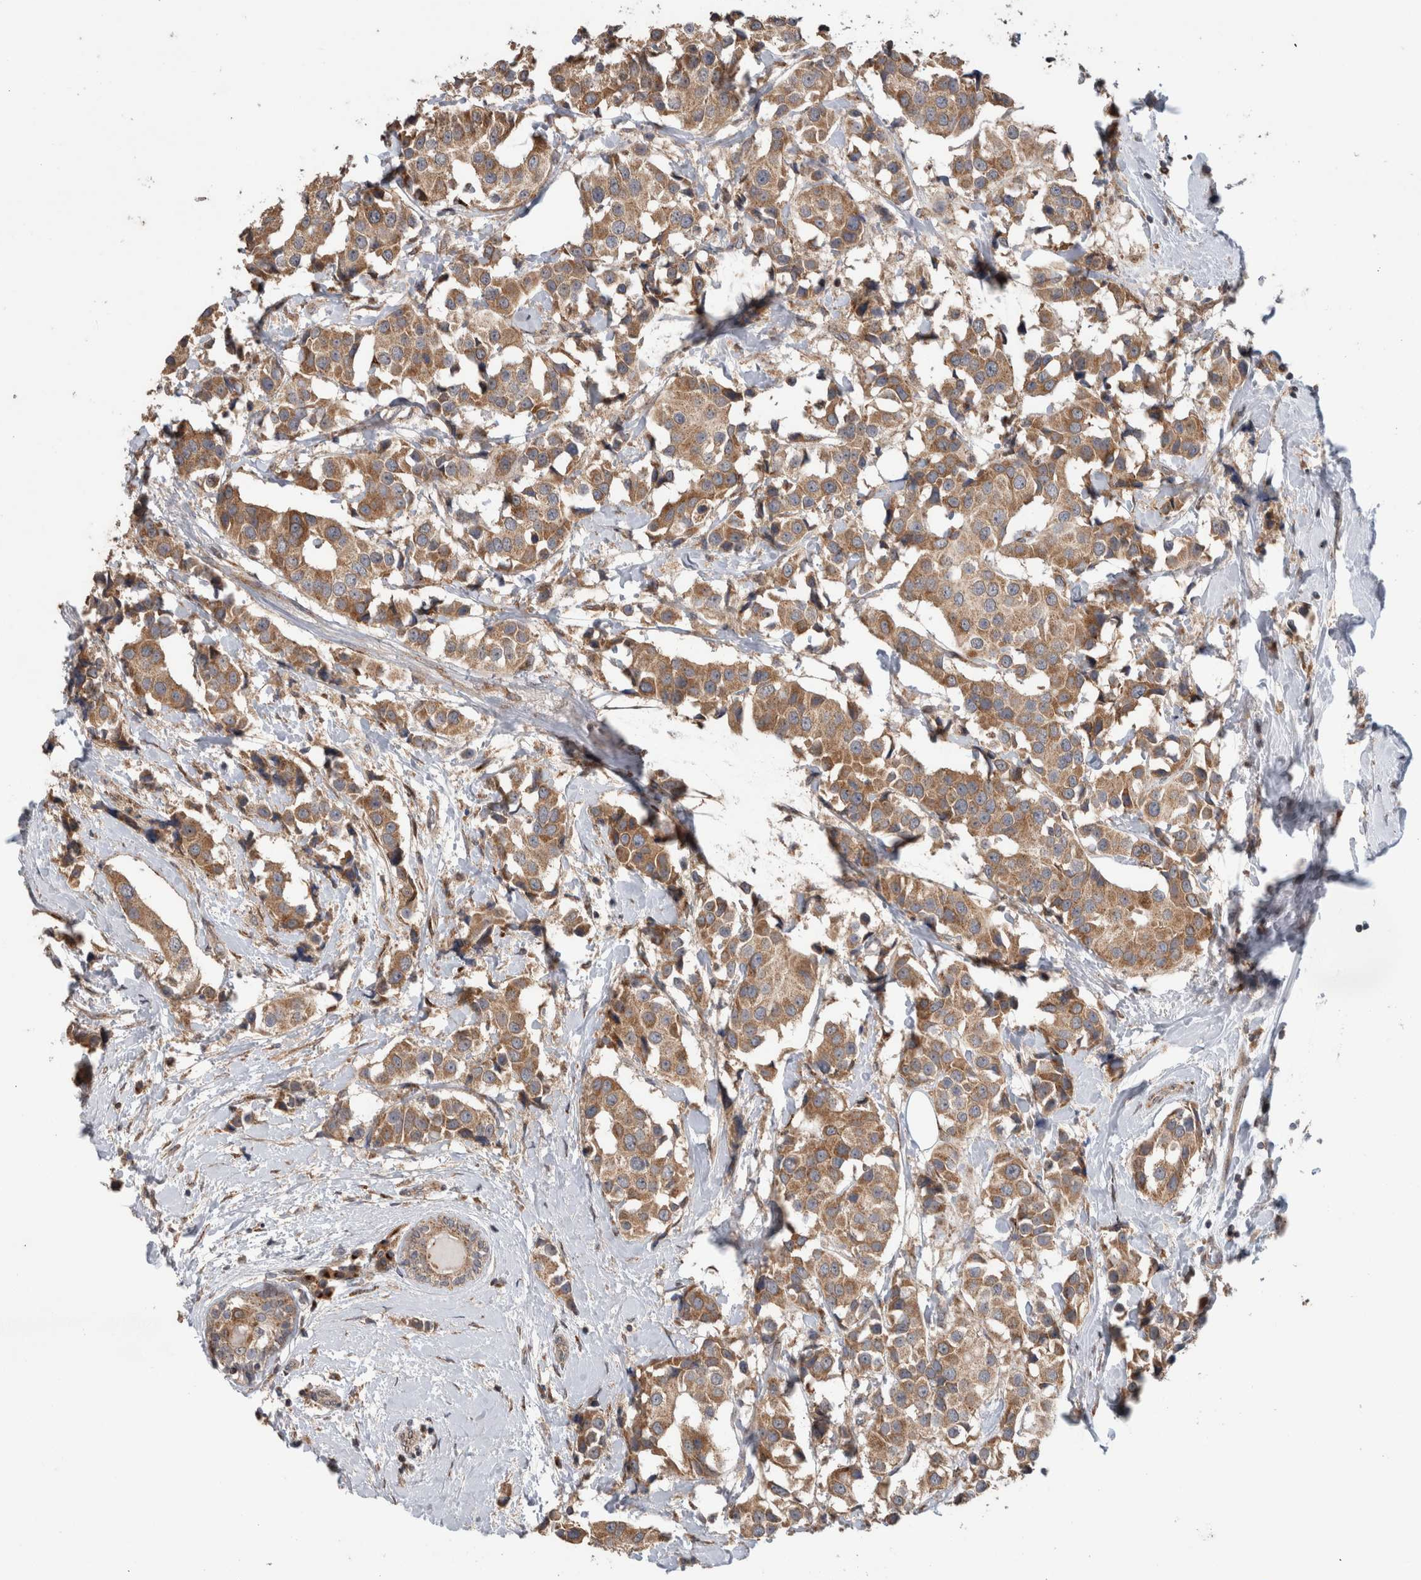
{"staining": {"intensity": "moderate", "quantity": ">75%", "location": "cytoplasmic/membranous"}, "tissue": "breast cancer", "cell_type": "Tumor cells", "image_type": "cancer", "snomed": [{"axis": "morphology", "description": "Normal tissue, NOS"}, {"axis": "morphology", "description": "Duct carcinoma"}, {"axis": "topography", "description": "Breast"}], "caption": "Immunohistochemical staining of breast cancer (invasive ductal carcinoma) demonstrates medium levels of moderate cytoplasmic/membranous protein expression in about >75% of tumor cells. The protein of interest is shown in brown color, while the nuclei are stained blue.", "gene": "TRIM5", "patient": {"sex": "female", "age": 39}}